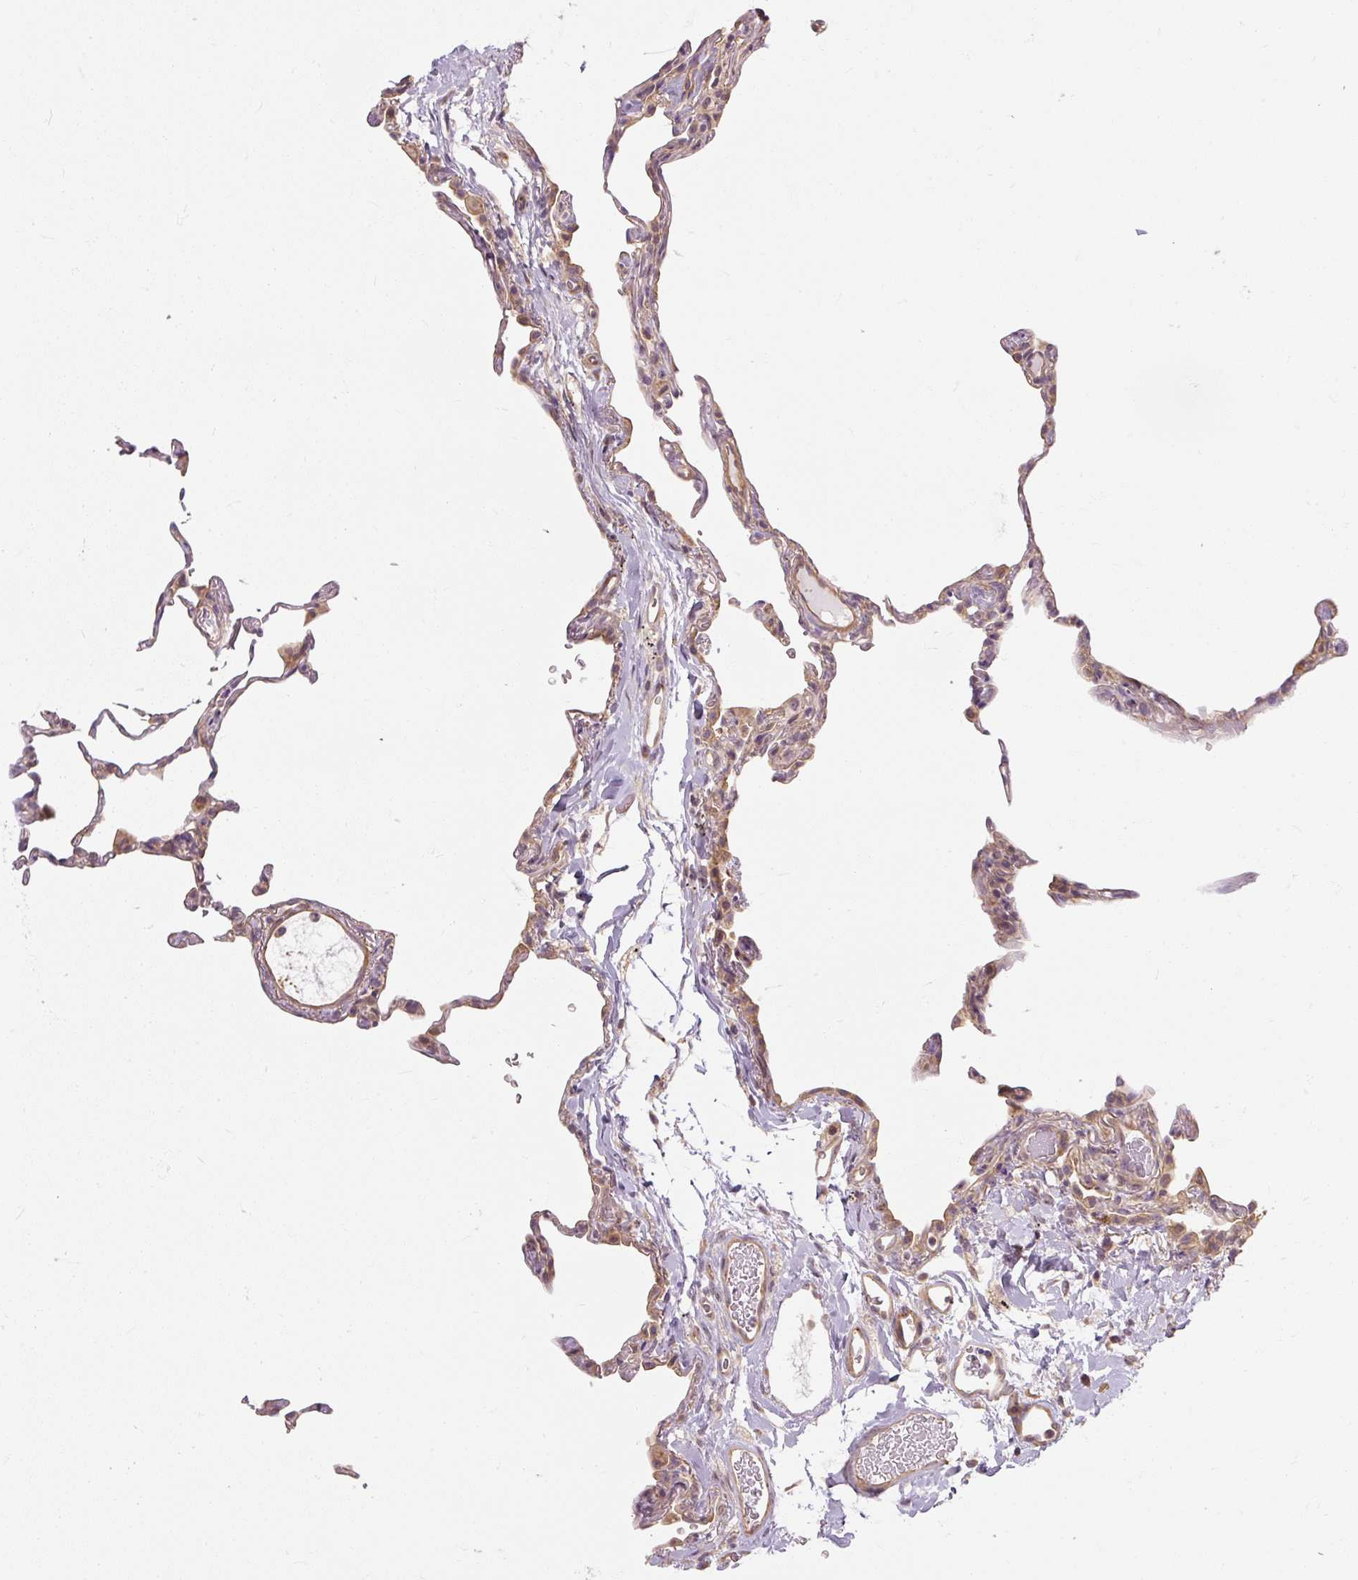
{"staining": {"intensity": "moderate", "quantity": "25%-75%", "location": "cytoplasmic/membranous"}, "tissue": "lung", "cell_type": "Alveolar cells", "image_type": "normal", "snomed": [{"axis": "morphology", "description": "Normal tissue, NOS"}, {"axis": "topography", "description": "Lung"}], "caption": "Benign lung was stained to show a protein in brown. There is medium levels of moderate cytoplasmic/membranous staining in approximately 25%-75% of alveolar cells. (DAB = brown stain, brightfield microscopy at high magnification).", "gene": "RB1CC1", "patient": {"sex": "female", "age": 57}}